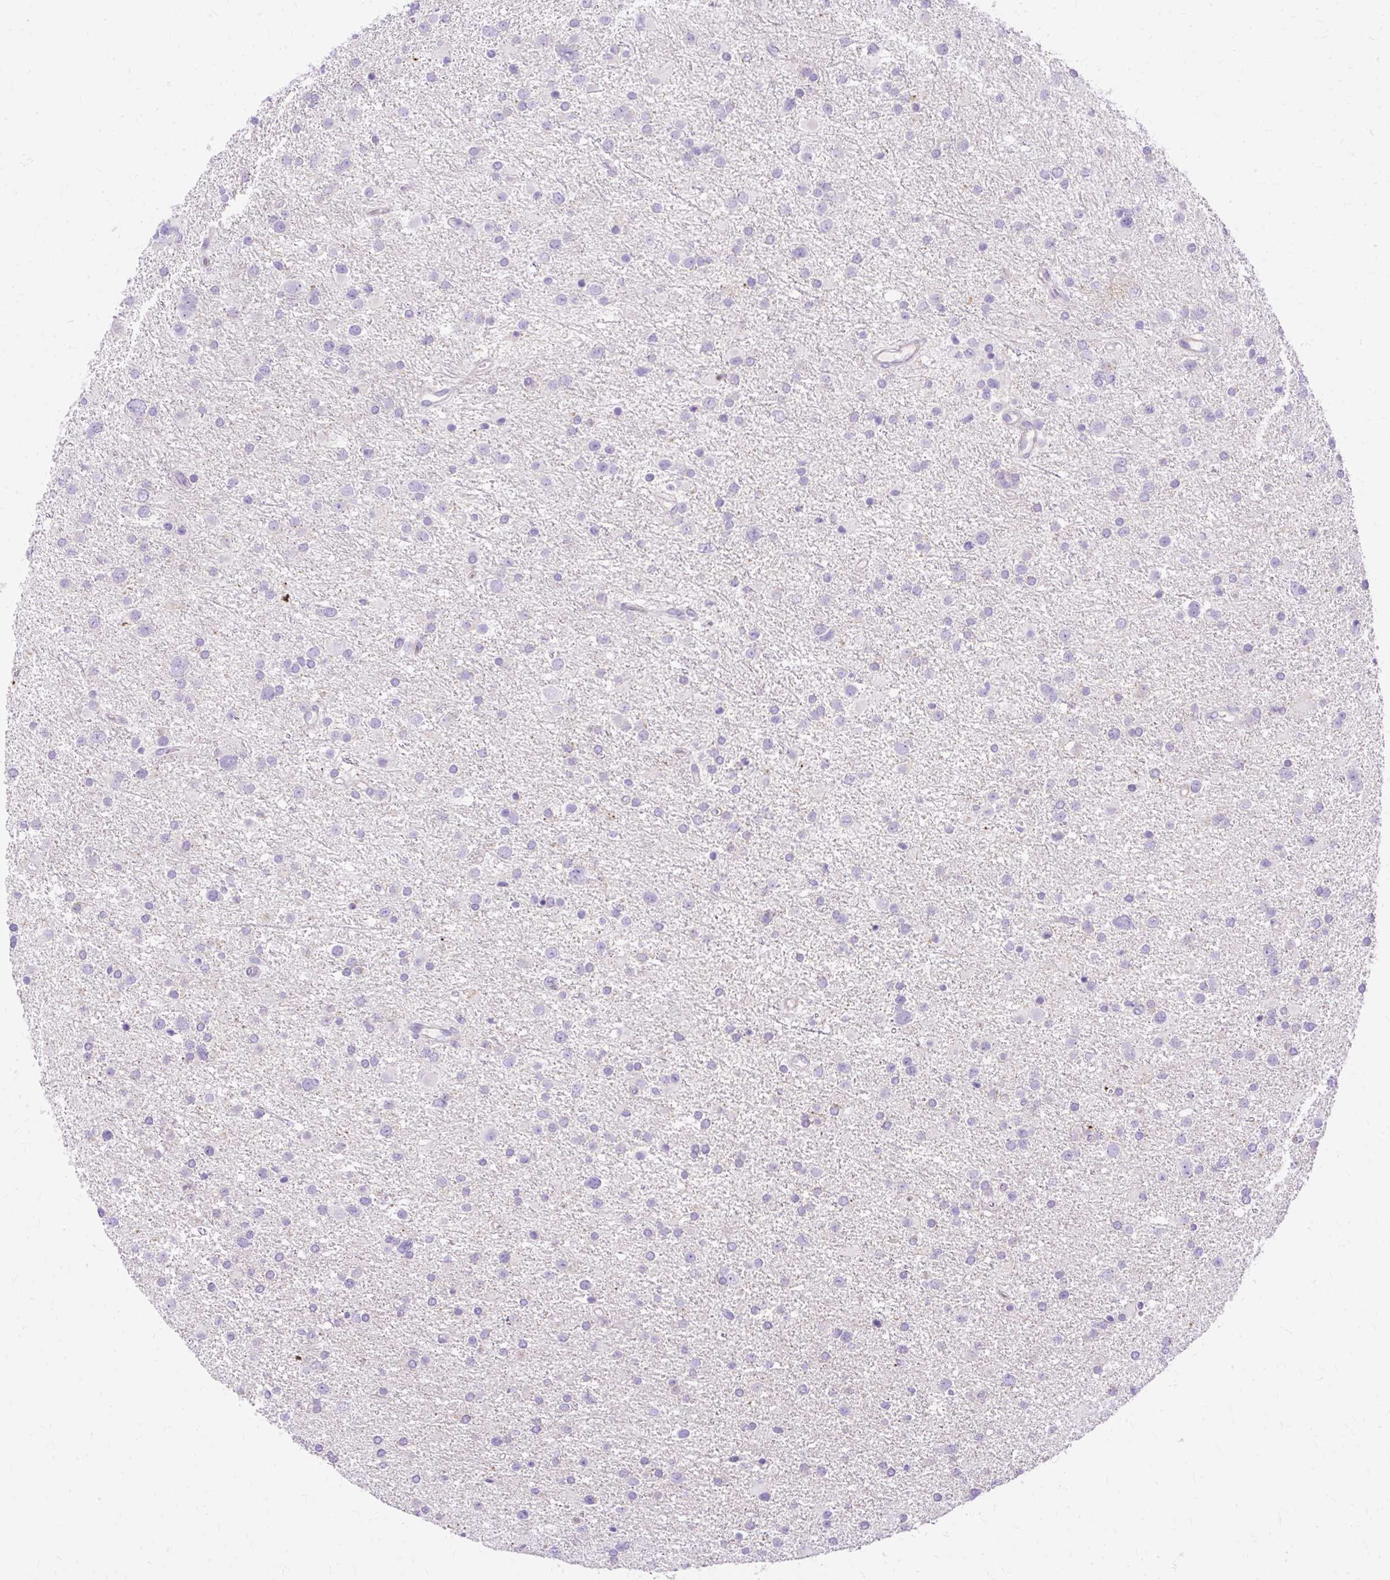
{"staining": {"intensity": "negative", "quantity": "none", "location": "none"}, "tissue": "glioma", "cell_type": "Tumor cells", "image_type": "cancer", "snomed": [{"axis": "morphology", "description": "Glioma, malignant, Low grade"}, {"axis": "topography", "description": "Brain"}], "caption": "This is an IHC micrograph of human malignant low-grade glioma. There is no staining in tumor cells.", "gene": "MYO6", "patient": {"sex": "female", "age": 32}}